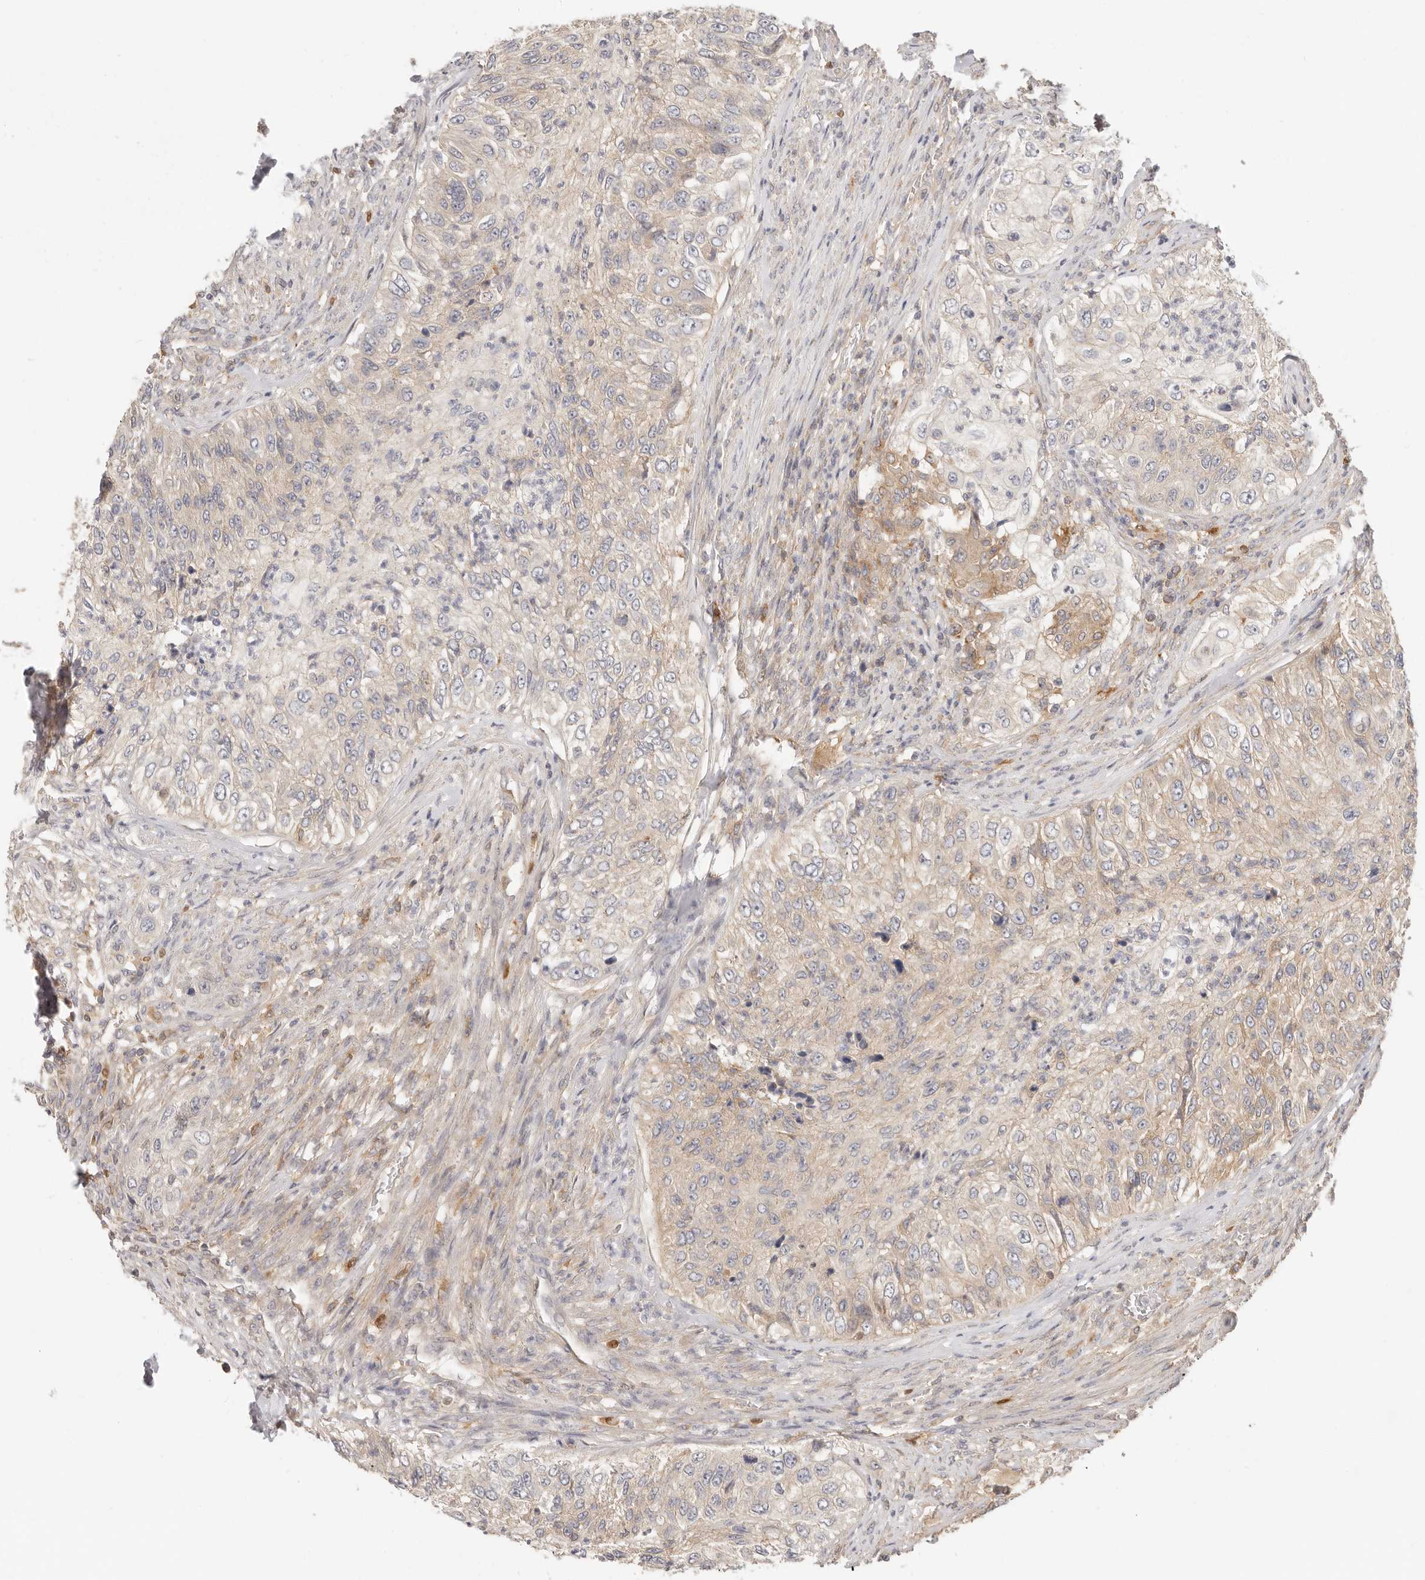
{"staining": {"intensity": "weak", "quantity": "<25%", "location": "cytoplasmic/membranous"}, "tissue": "urothelial cancer", "cell_type": "Tumor cells", "image_type": "cancer", "snomed": [{"axis": "morphology", "description": "Urothelial carcinoma, High grade"}, {"axis": "topography", "description": "Urinary bladder"}], "caption": "Immunohistochemistry (IHC) histopathology image of urothelial cancer stained for a protein (brown), which shows no positivity in tumor cells.", "gene": "DTNBP1", "patient": {"sex": "female", "age": 60}}